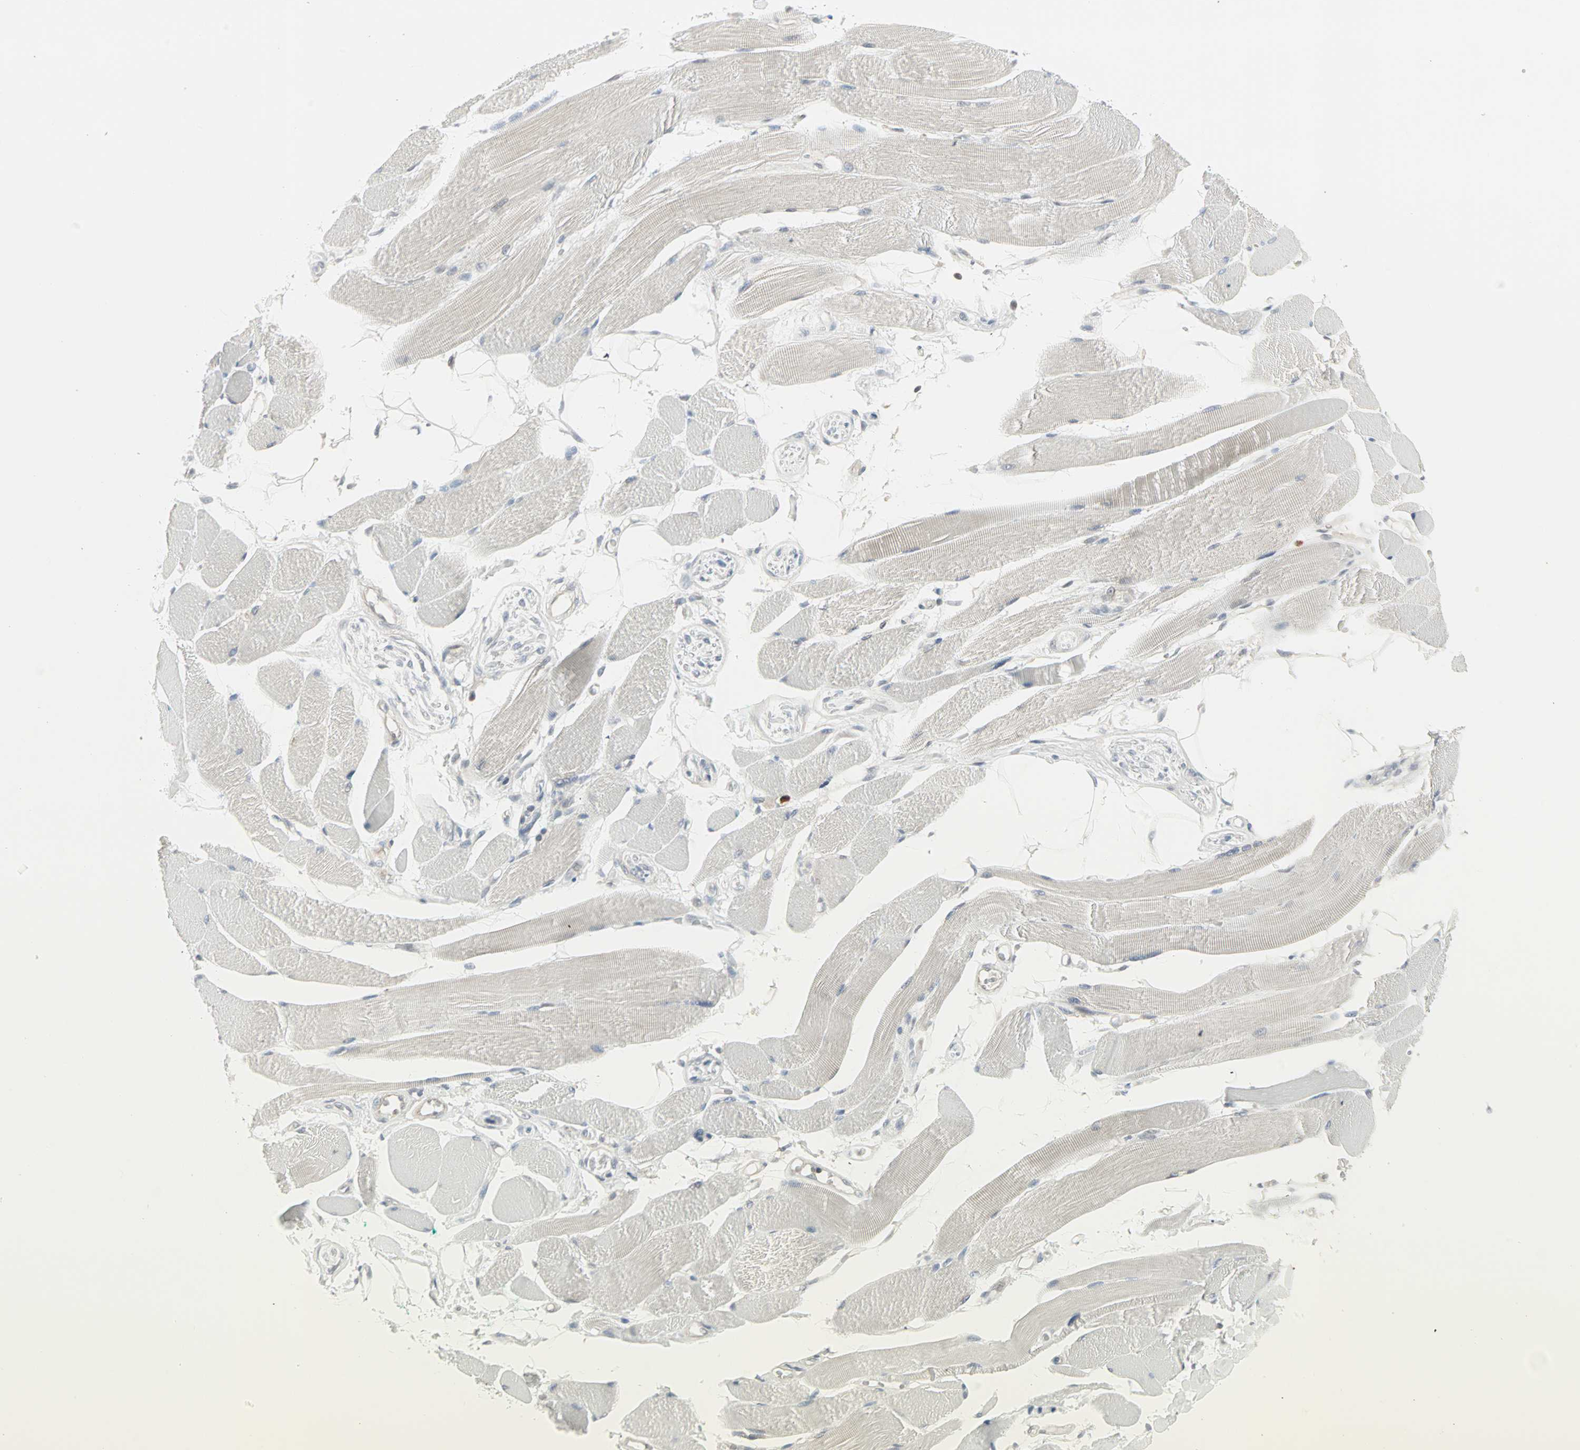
{"staining": {"intensity": "negative", "quantity": "none", "location": "none"}, "tissue": "skeletal muscle", "cell_type": "Myocytes", "image_type": "normal", "snomed": [{"axis": "morphology", "description": "Normal tissue, NOS"}, {"axis": "topography", "description": "Skeletal muscle"}, {"axis": "topography", "description": "Peripheral nerve tissue"}], "caption": "There is no significant positivity in myocytes of skeletal muscle. Brightfield microscopy of immunohistochemistry stained with DAB (brown) and hematoxylin (blue), captured at high magnification.", "gene": "PTPA", "patient": {"sex": "female", "age": 84}}